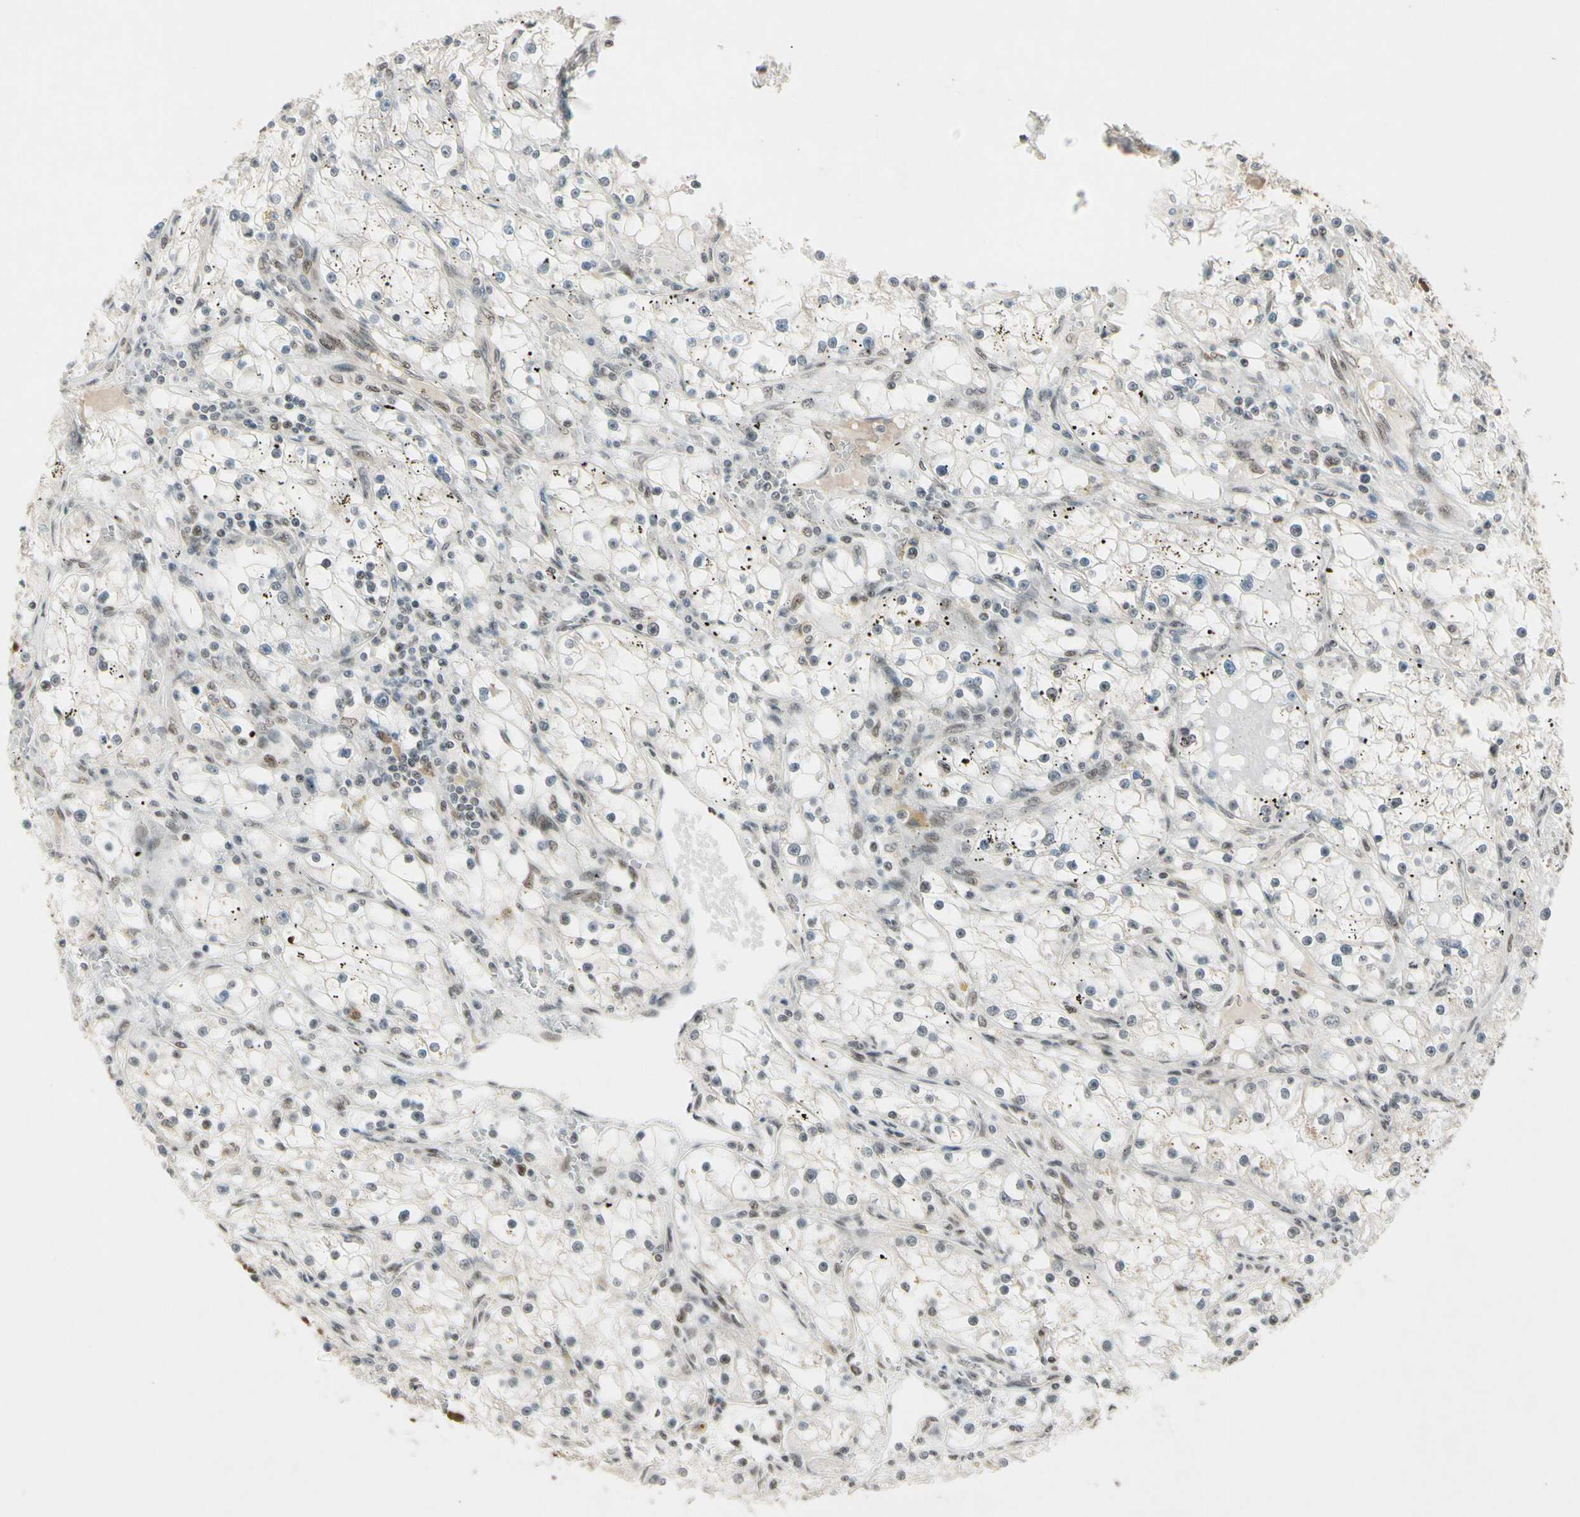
{"staining": {"intensity": "weak", "quantity": "<25%", "location": "nuclear"}, "tissue": "renal cancer", "cell_type": "Tumor cells", "image_type": "cancer", "snomed": [{"axis": "morphology", "description": "Adenocarcinoma, NOS"}, {"axis": "topography", "description": "Kidney"}], "caption": "Tumor cells are negative for protein expression in human renal adenocarcinoma. (Brightfield microscopy of DAB (3,3'-diaminobenzidine) IHC at high magnification).", "gene": "CHAMP1", "patient": {"sex": "male", "age": 56}}